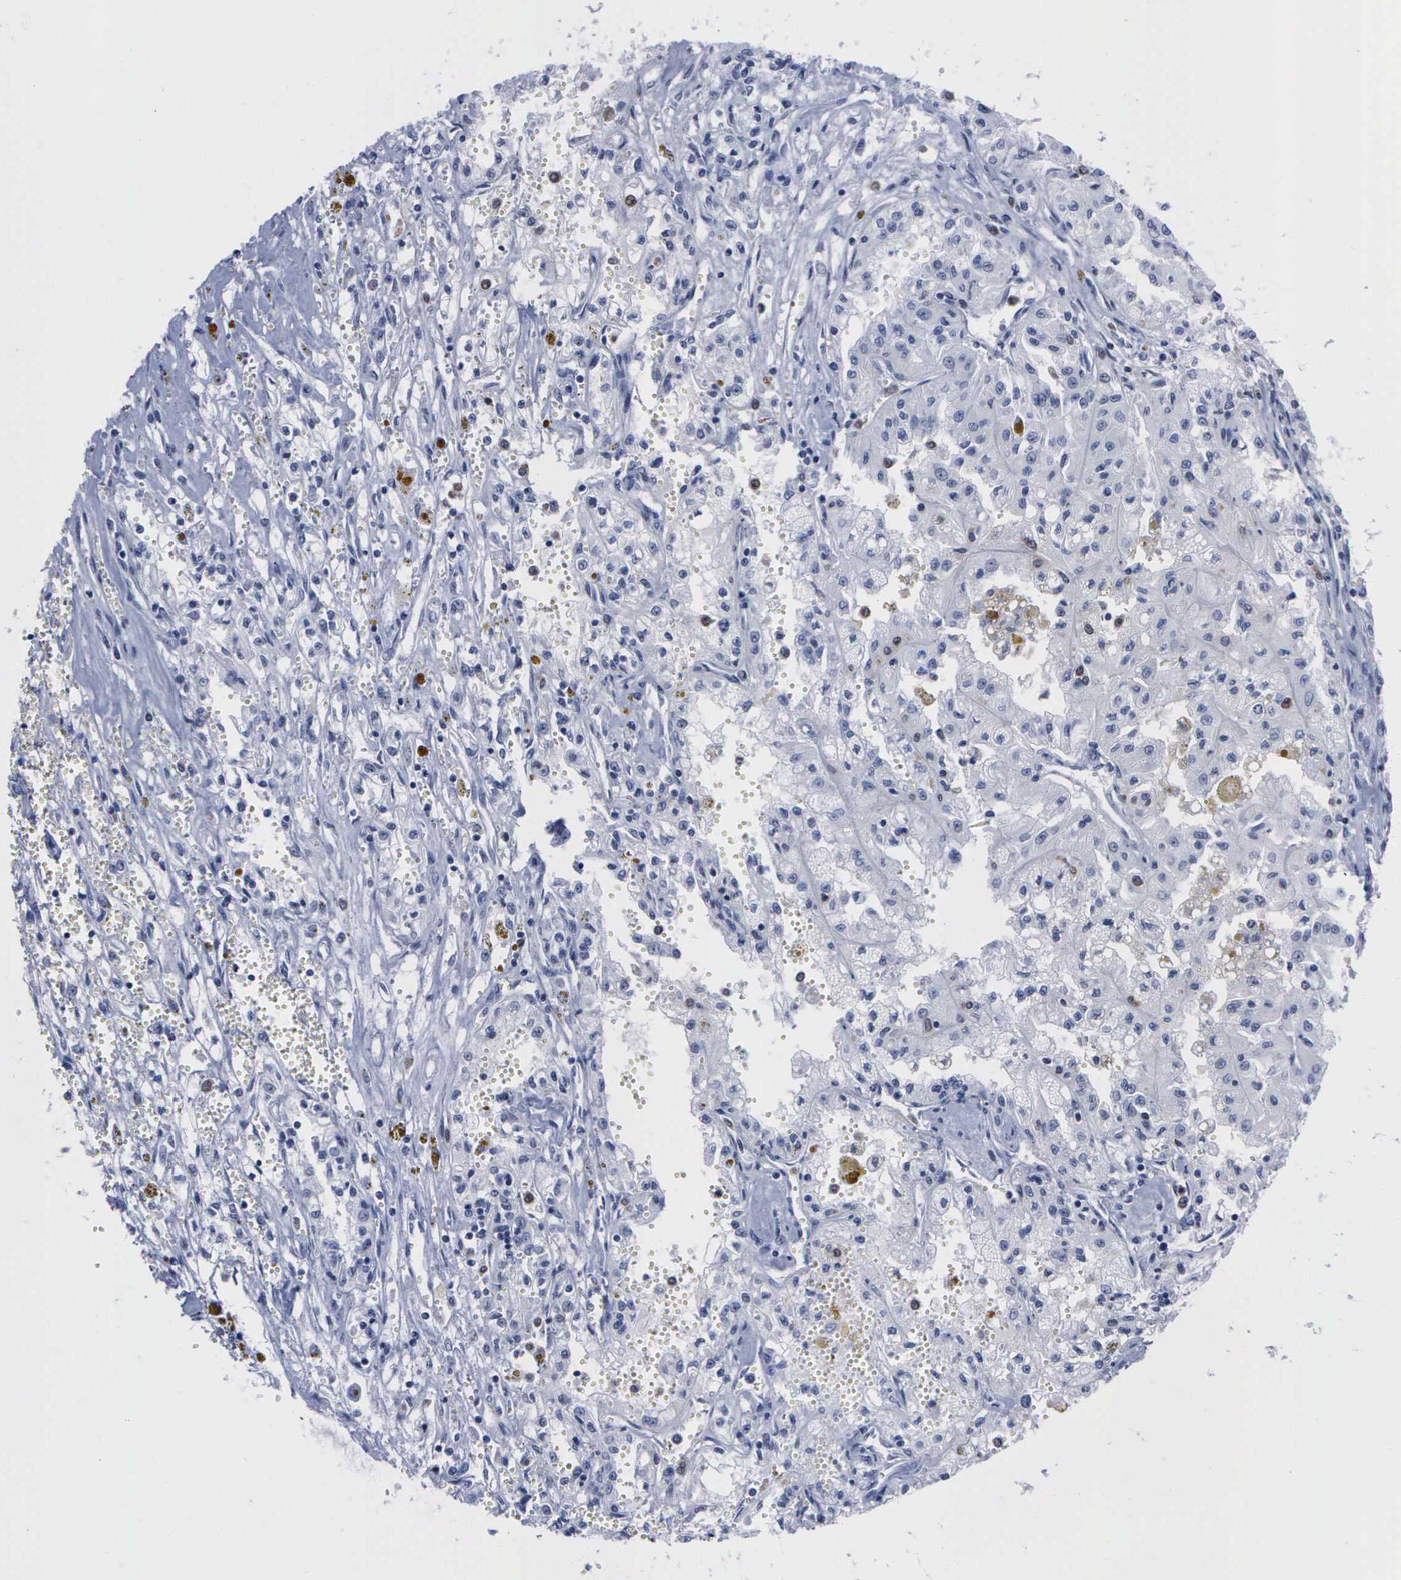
{"staining": {"intensity": "negative", "quantity": "none", "location": "none"}, "tissue": "renal cancer", "cell_type": "Tumor cells", "image_type": "cancer", "snomed": [{"axis": "morphology", "description": "Adenocarcinoma, NOS"}, {"axis": "topography", "description": "Kidney"}], "caption": "DAB immunohistochemical staining of human adenocarcinoma (renal) exhibits no significant expression in tumor cells.", "gene": "CSTA", "patient": {"sex": "male", "age": 78}}